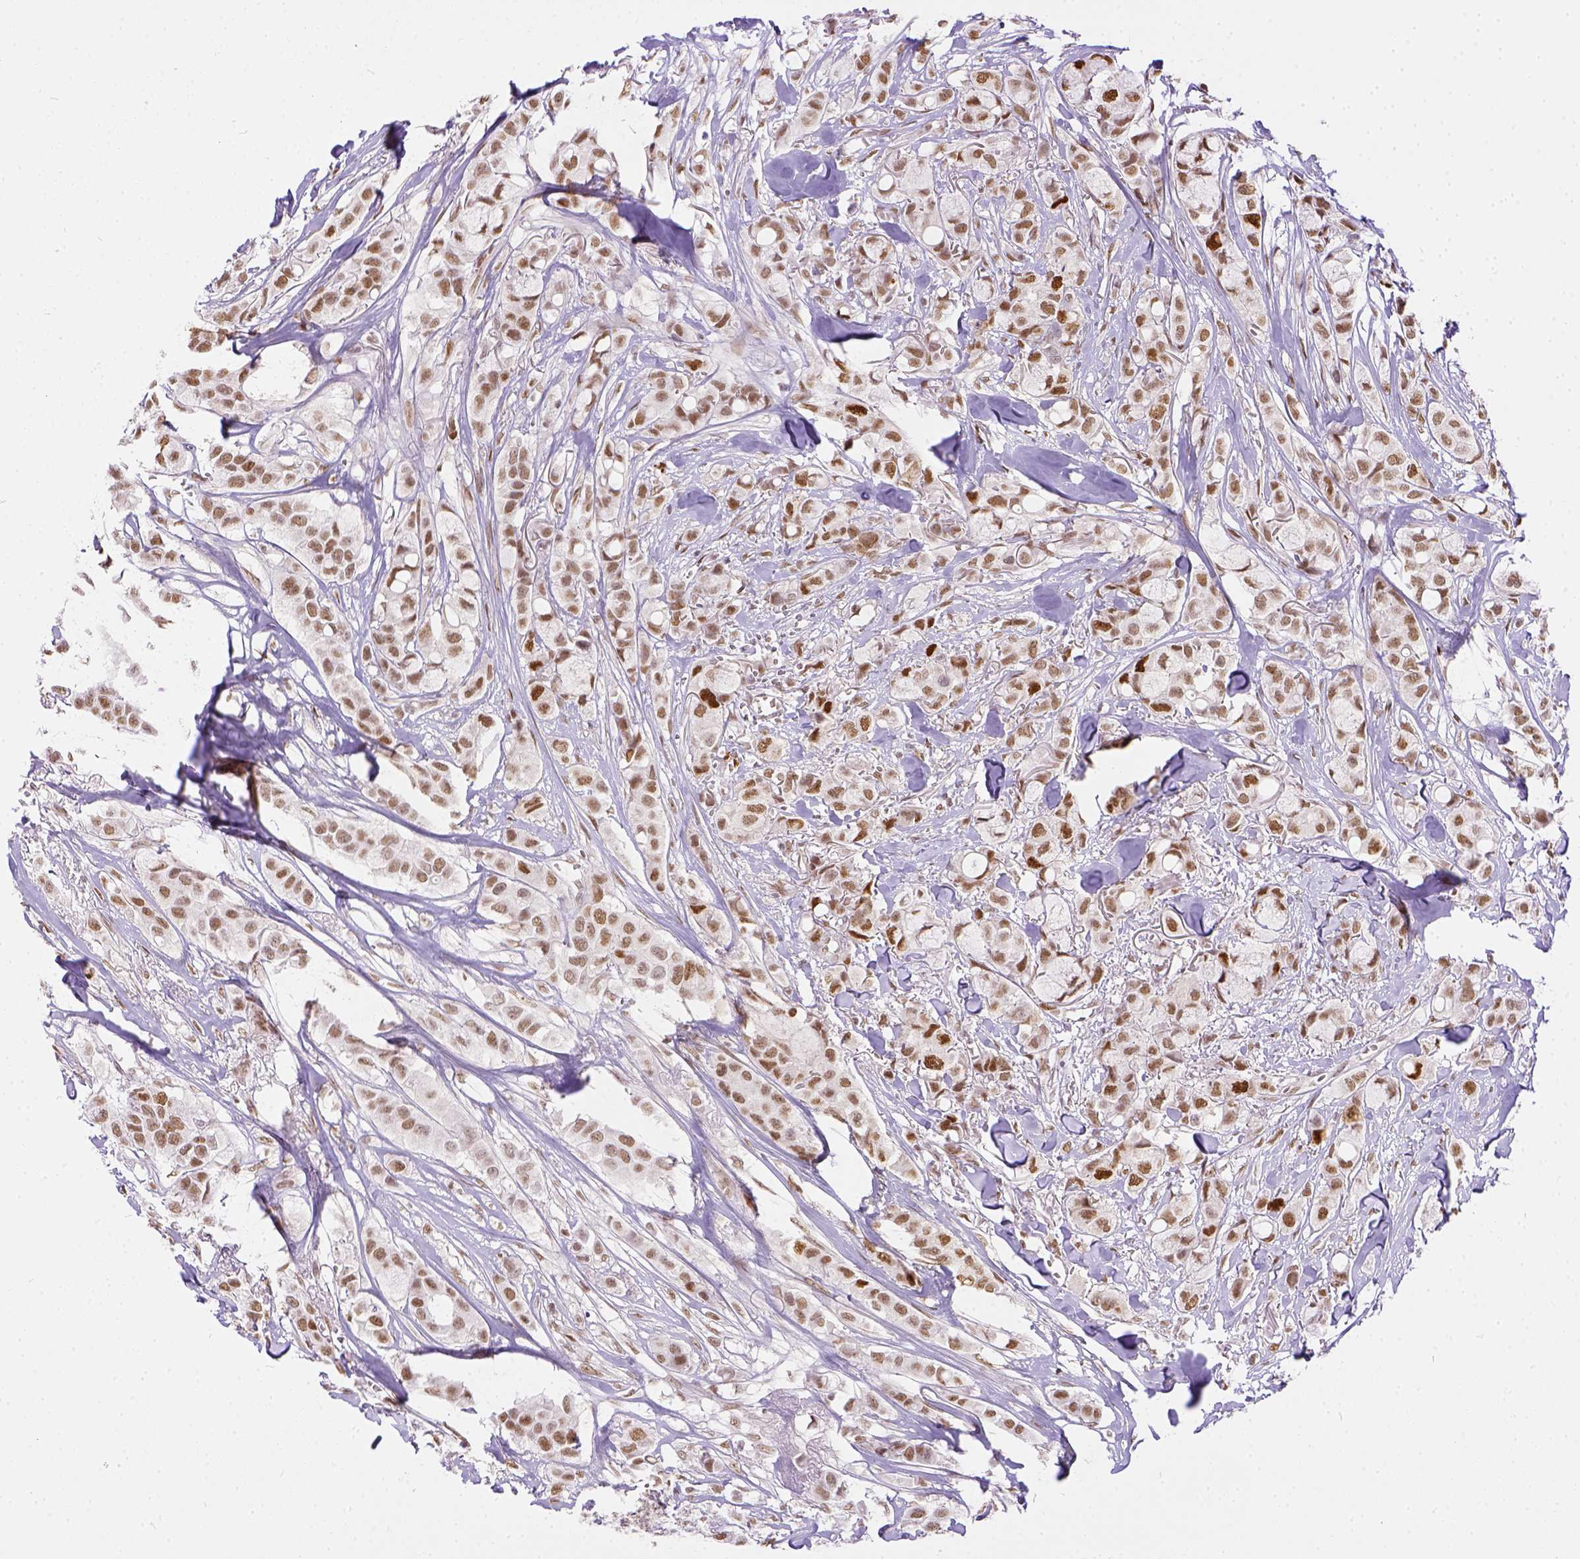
{"staining": {"intensity": "moderate", "quantity": ">75%", "location": "nuclear"}, "tissue": "breast cancer", "cell_type": "Tumor cells", "image_type": "cancer", "snomed": [{"axis": "morphology", "description": "Duct carcinoma"}, {"axis": "topography", "description": "Breast"}], "caption": "Protein analysis of breast invasive ductal carcinoma tissue exhibits moderate nuclear expression in about >75% of tumor cells.", "gene": "ERCC1", "patient": {"sex": "female", "age": 85}}